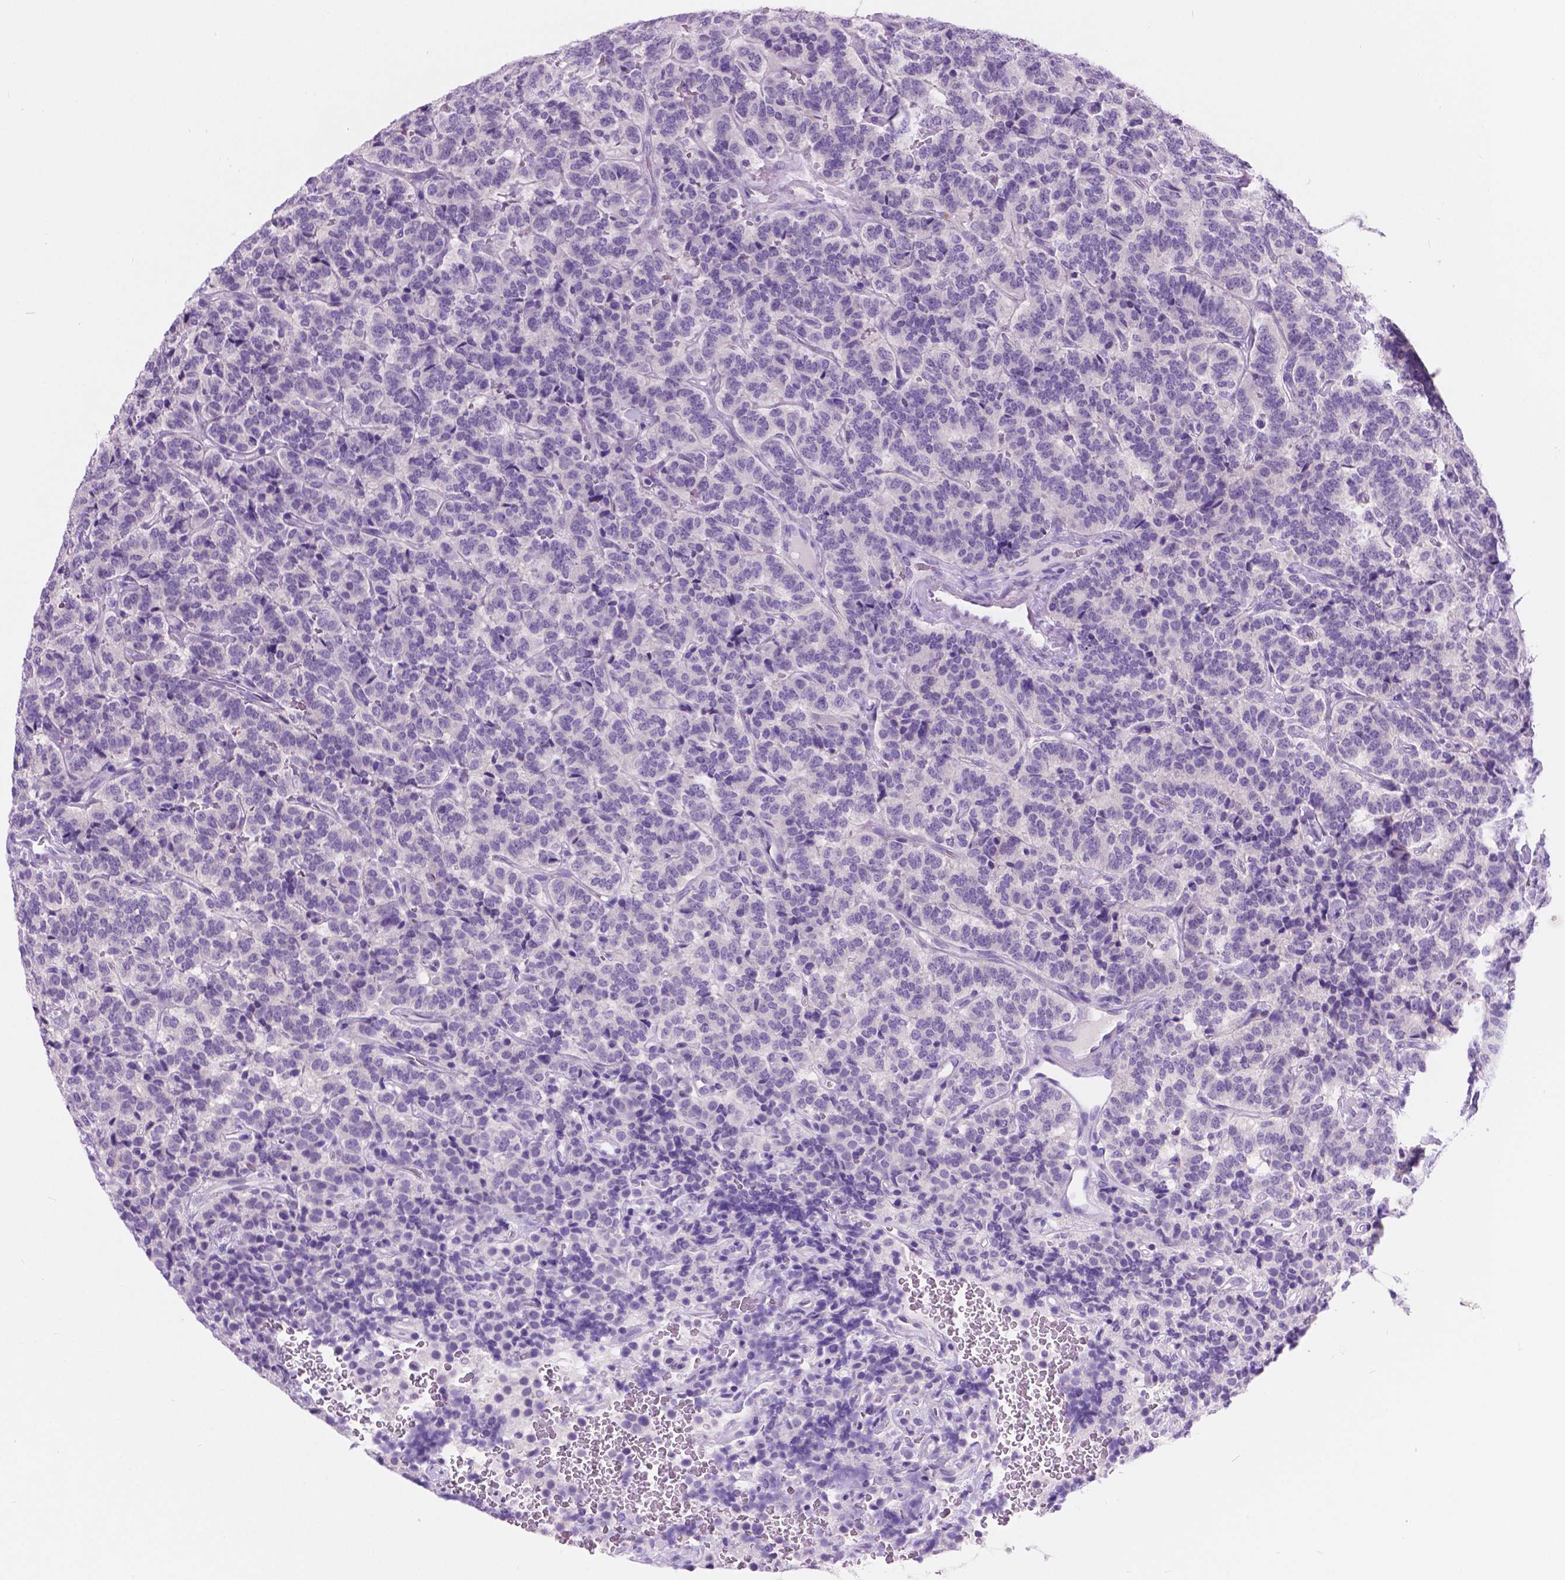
{"staining": {"intensity": "negative", "quantity": "none", "location": "none"}, "tissue": "carcinoid", "cell_type": "Tumor cells", "image_type": "cancer", "snomed": [{"axis": "morphology", "description": "Carcinoid, malignant, NOS"}, {"axis": "topography", "description": "Pancreas"}], "caption": "Immunohistochemistry micrograph of human carcinoid (malignant) stained for a protein (brown), which shows no staining in tumor cells.", "gene": "ARMS2", "patient": {"sex": "male", "age": 36}}